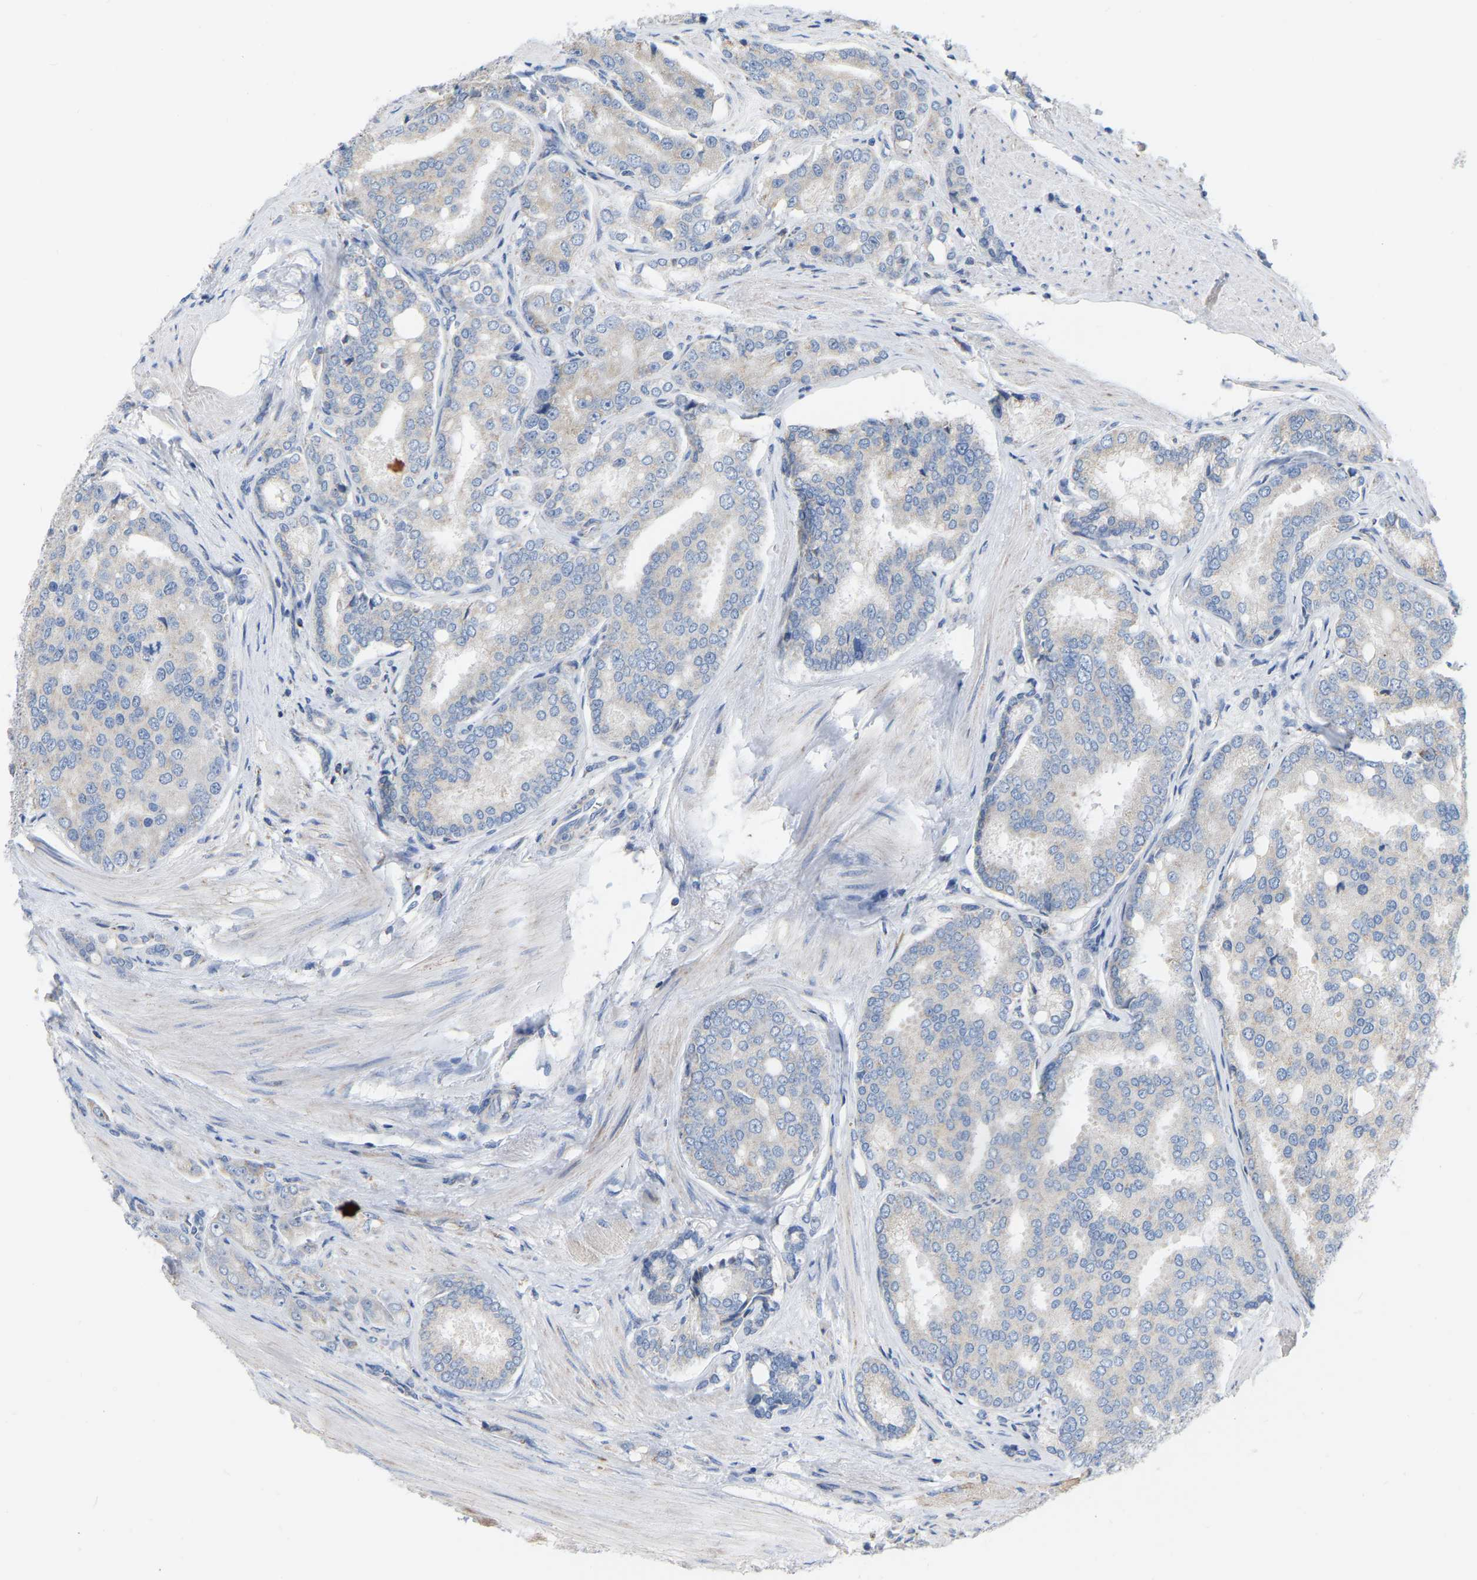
{"staining": {"intensity": "negative", "quantity": "none", "location": "none"}, "tissue": "prostate cancer", "cell_type": "Tumor cells", "image_type": "cancer", "snomed": [{"axis": "morphology", "description": "Adenocarcinoma, High grade"}, {"axis": "topography", "description": "Prostate"}], "caption": "This is a micrograph of IHC staining of prostate cancer, which shows no positivity in tumor cells.", "gene": "CBLB", "patient": {"sex": "male", "age": 50}}